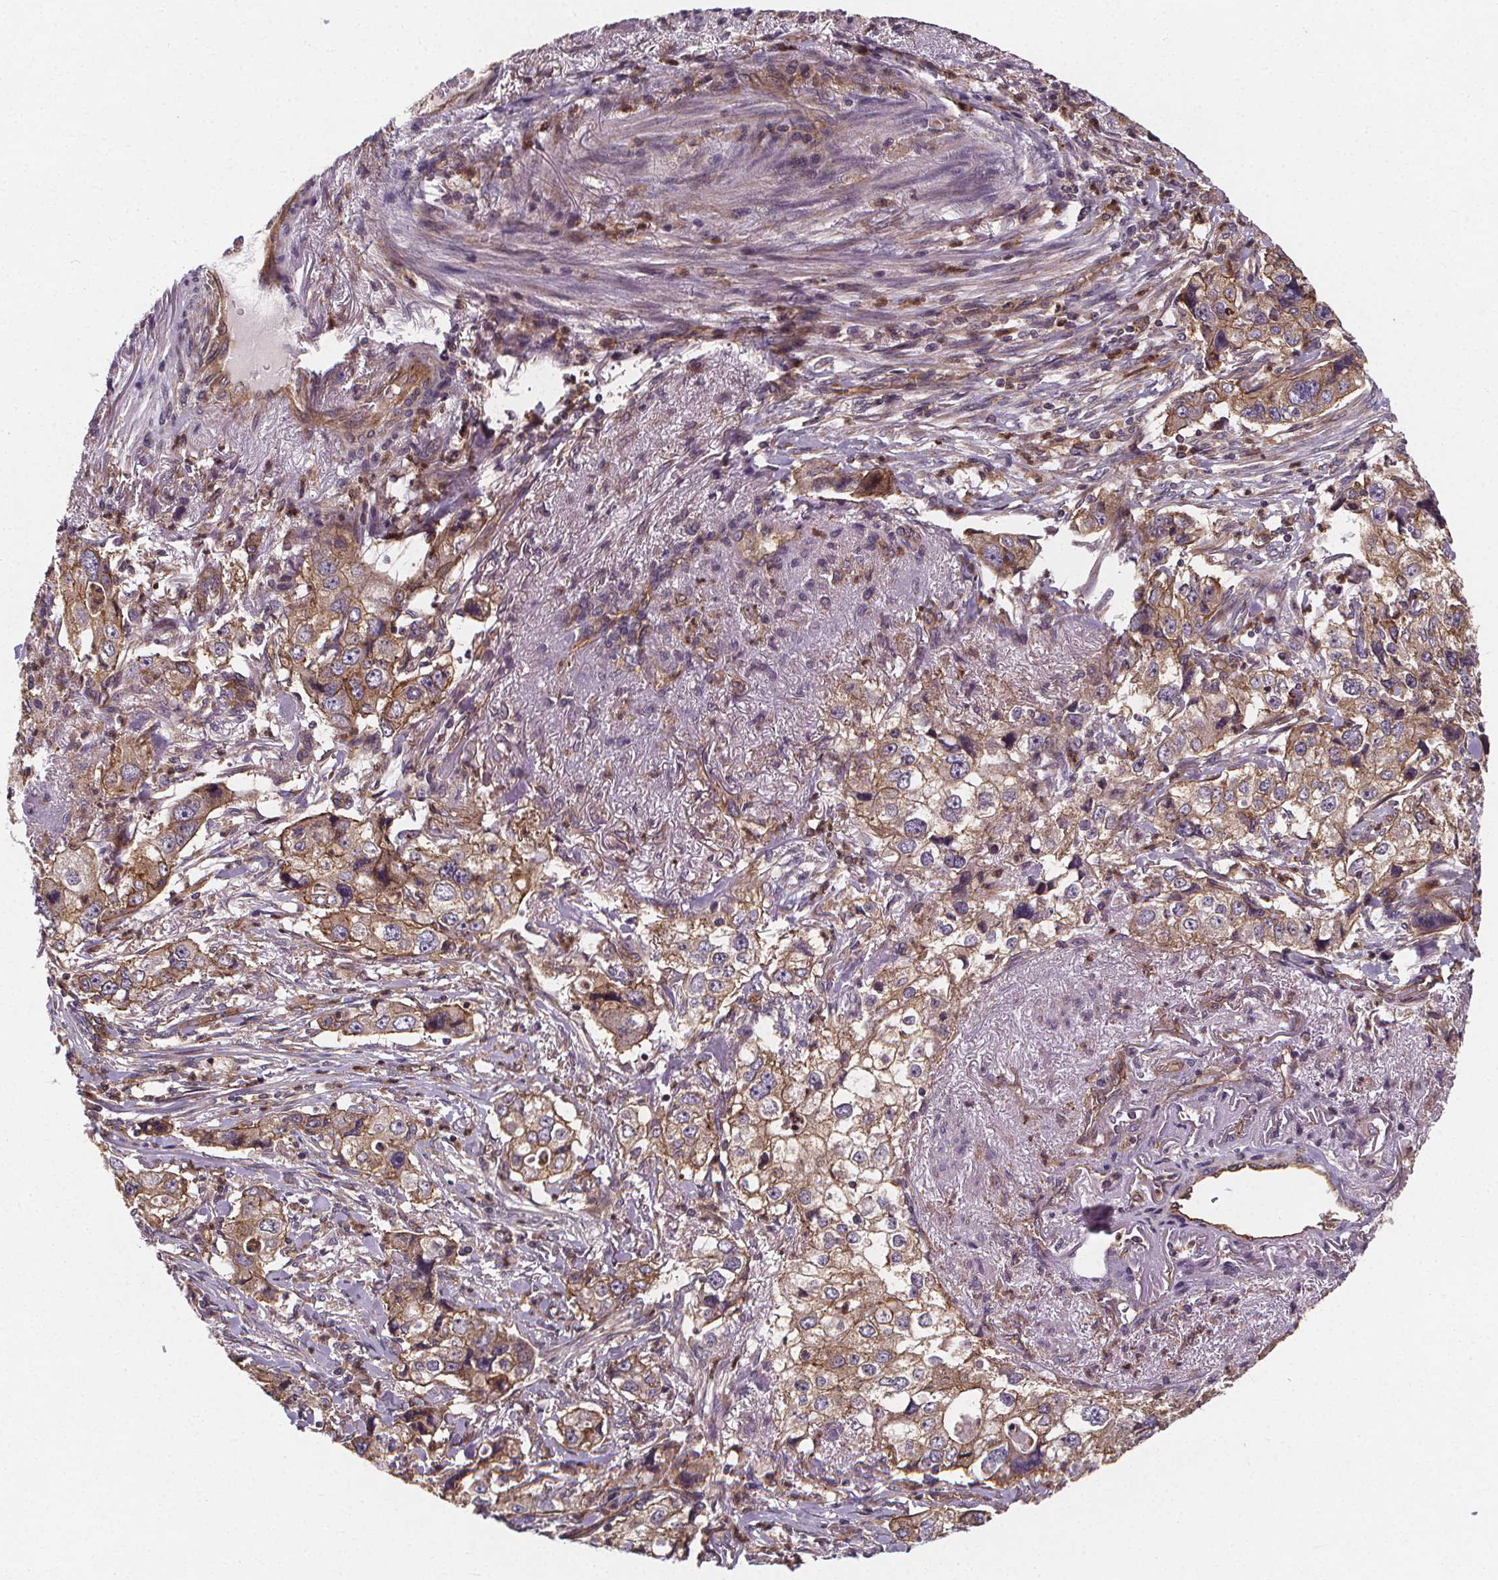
{"staining": {"intensity": "moderate", "quantity": ">75%", "location": "cytoplasmic/membranous"}, "tissue": "stomach cancer", "cell_type": "Tumor cells", "image_type": "cancer", "snomed": [{"axis": "morphology", "description": "Adenocarcinoma, NOS"}, {"axis": "topography", "description": "Stomach, upper"}], "caption": "An image showing moderate cytoplasmic/membranous expression in about >75% of tumor cells in stomach cancer (adenocarcinoma), as visualized by brown immunohistochemical staining.", "gene": "CLINT1", "patient": {"sex": "male", "age": 75}}